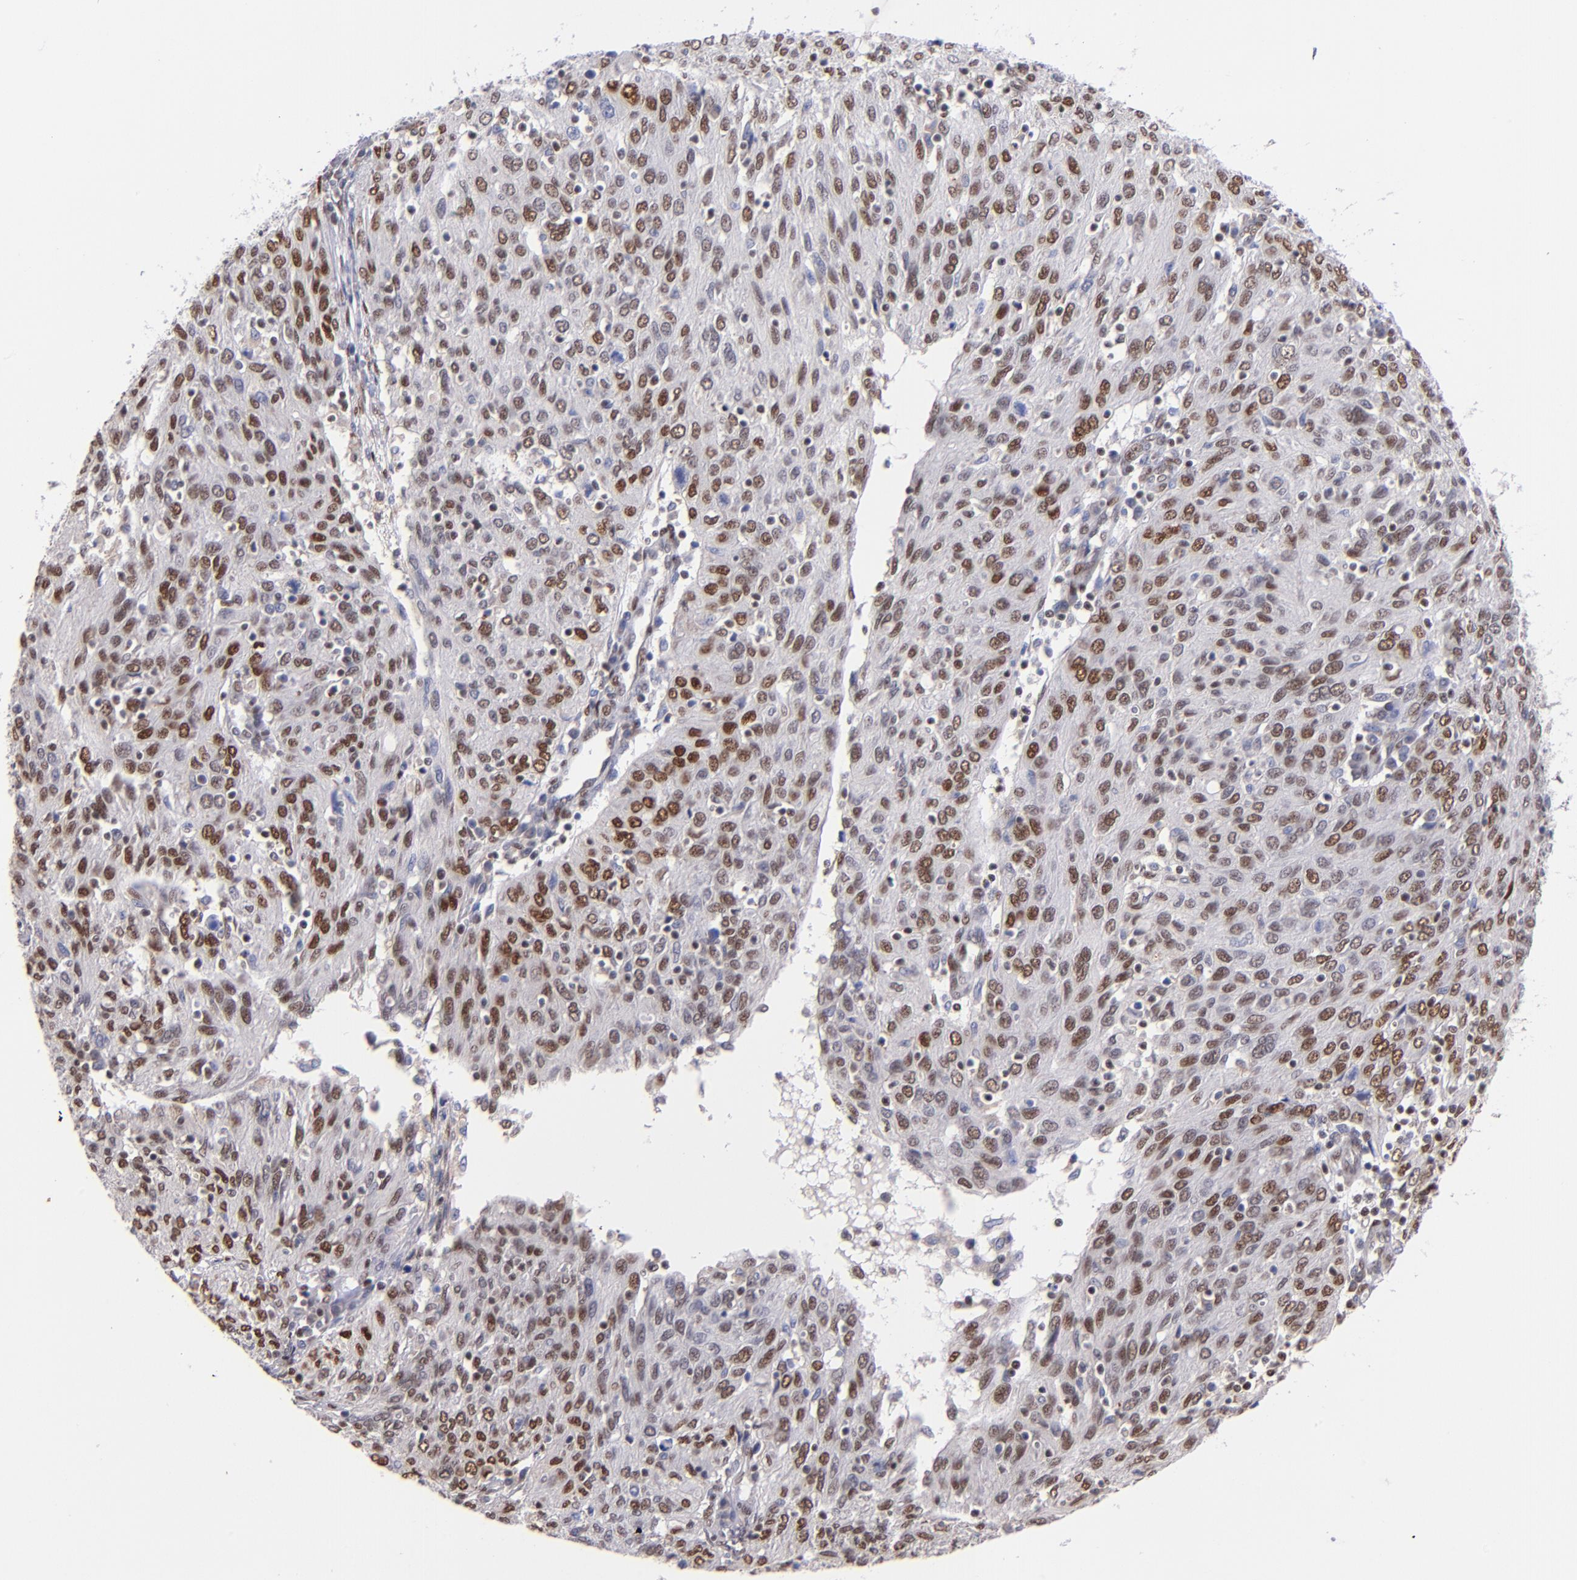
{"staining": {"intensity": "moderate", "quantity": "25%-75%", "location": "nuclear"}, "tissue": "ovarian cancer", "cell_type": "Tumor cells", "image_type": "cancer", "snomed": [{"axis": "morphology", "description": "Carcinoma, endometroid"}, {"axis": "topography", "description": "Ovary"}], "caption": "Protein staining of ovarian endometroid carcinoma tissue exhibits moderate nuclear expression in about 25%-75% of tumor cells.", "gene": "SRF", "patient": {"sex": "female", "age": 50}}